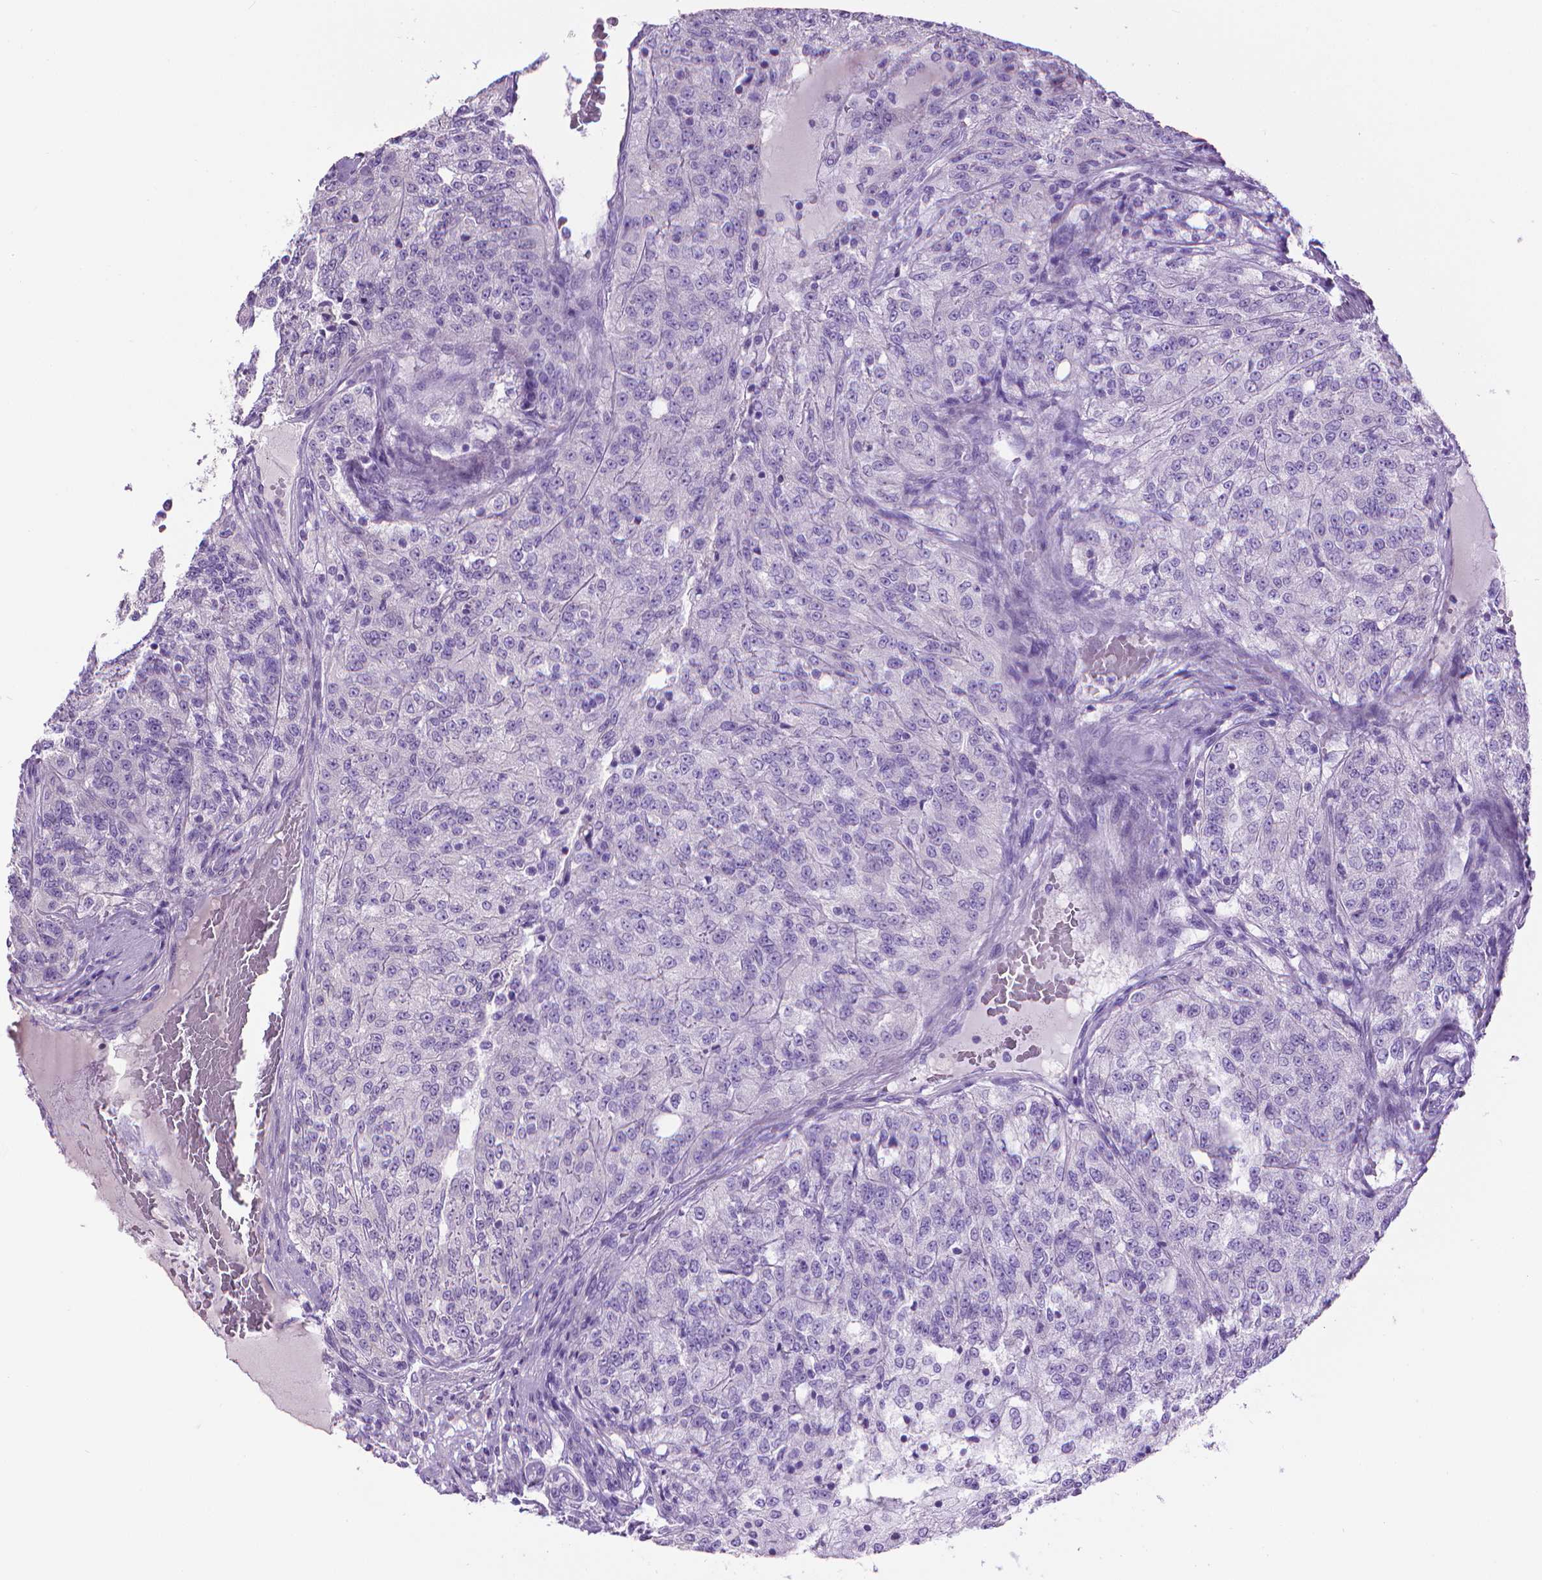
{"staining": {"intensity": "negative", "quantity": "none", "location": "none"}, "tissue": "renal cancer", "cell_type": "Tumor cells", "image_type": "cancer", "snomed": [{"axis": "morphology", "description": "Adenocarcinoma, NOS"}, {"axis": "topography", "description": "Kidney"}], "caption": "Micrograph shows no significant protein expression in tumor cells of renal cancer (adenocarcinoma). (DAB IHC visualized using brightfield microscopy, high magnification).", "gene": "PNMA2", "patient": {"sex": "female", "age": 63}}